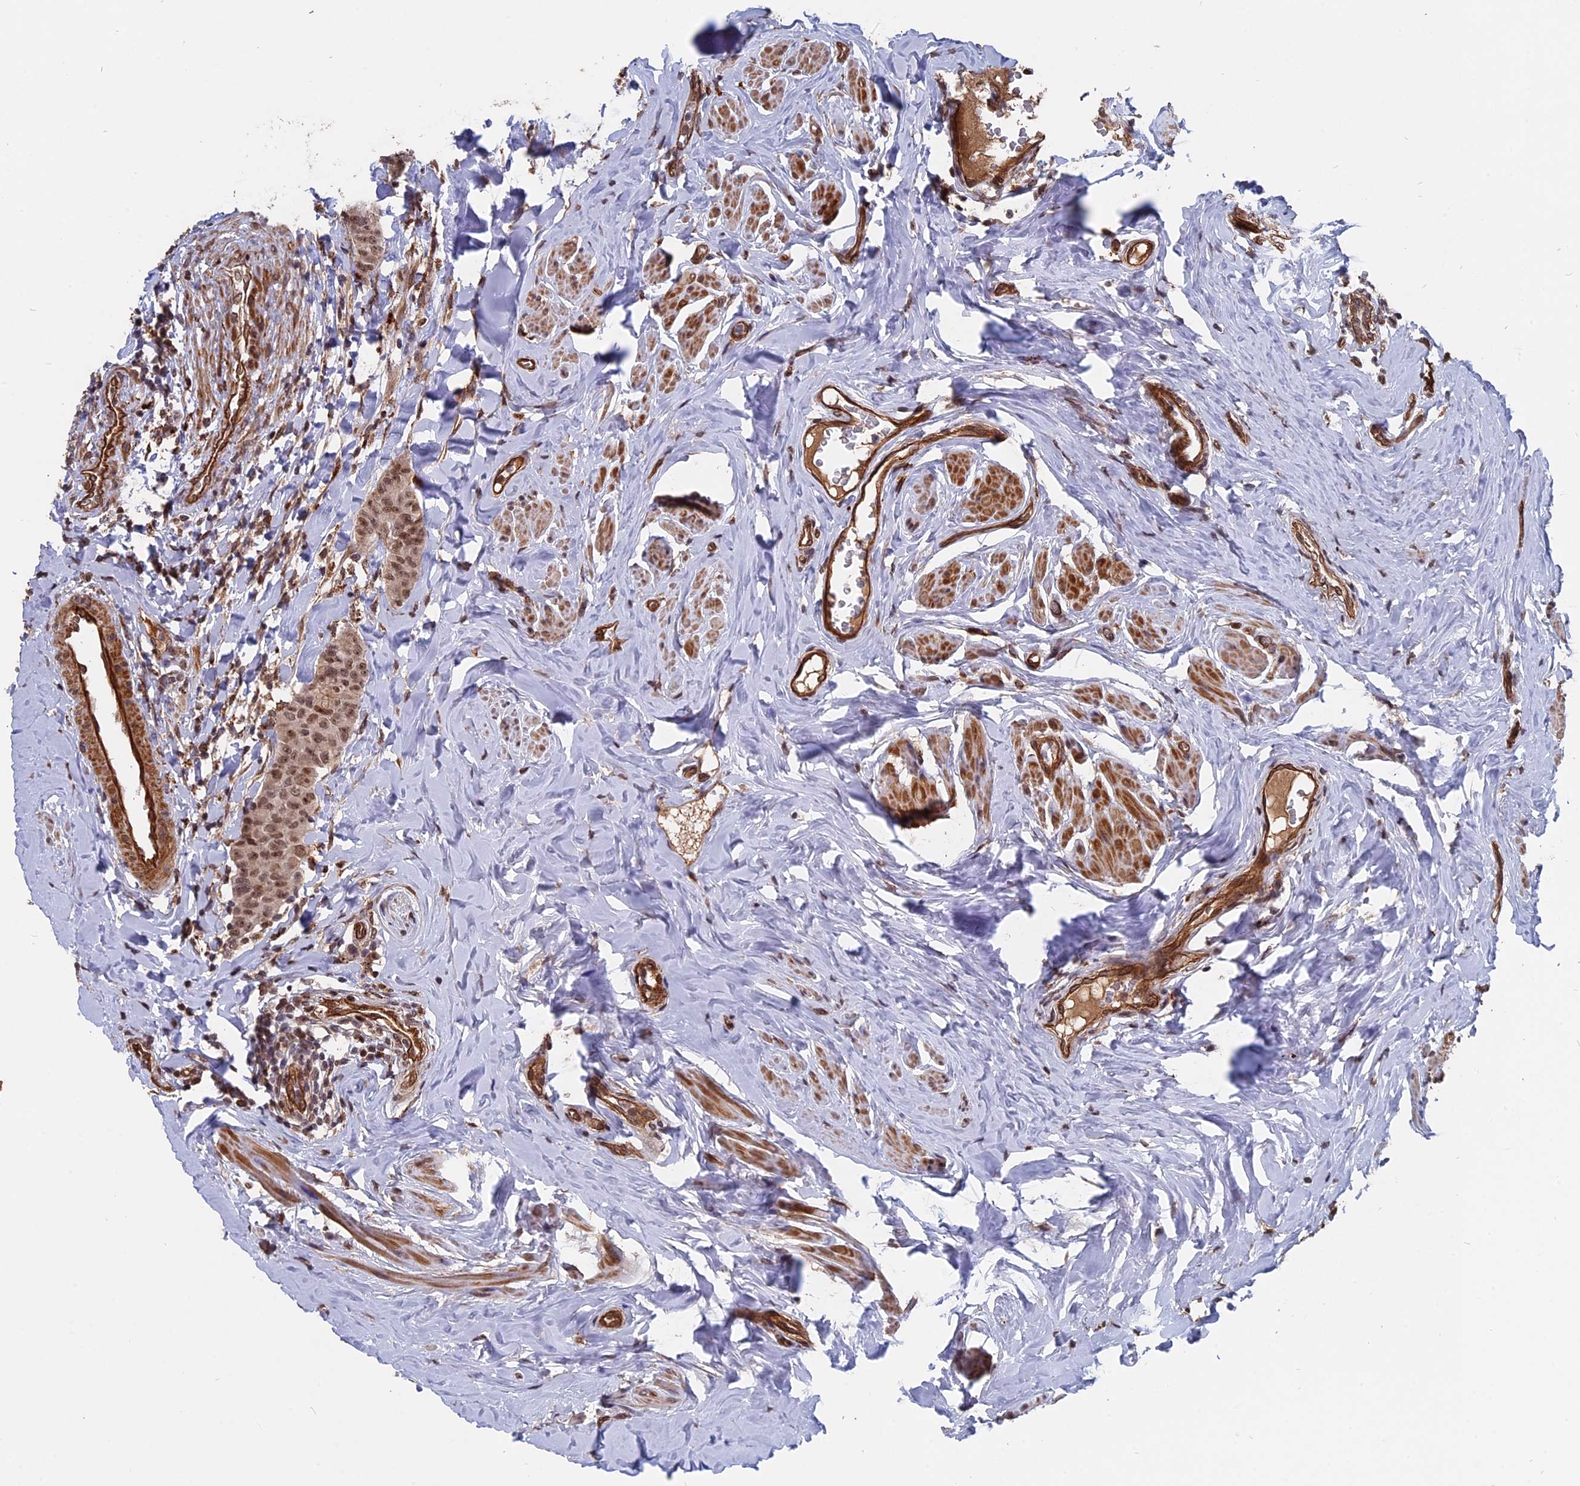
{"staining": {"intensity": "moderate", "quantity": ">75%", "location": "nuclear"}, "tissue": "breast cancer", "cell_type": "Tumor cells", "image_type": "cancer", "snomed": [{"axis": "morphology", "description": "Duct carcinoma"}, {"axis": "topography", "description": "Breast"}], "caption": "Protein expression analysis of breast cancer shows moderate nuclear positivity in about >75% of tumor cells.", "gene": "NOSIP", "patient": {"sex": "female", "age": 40}}